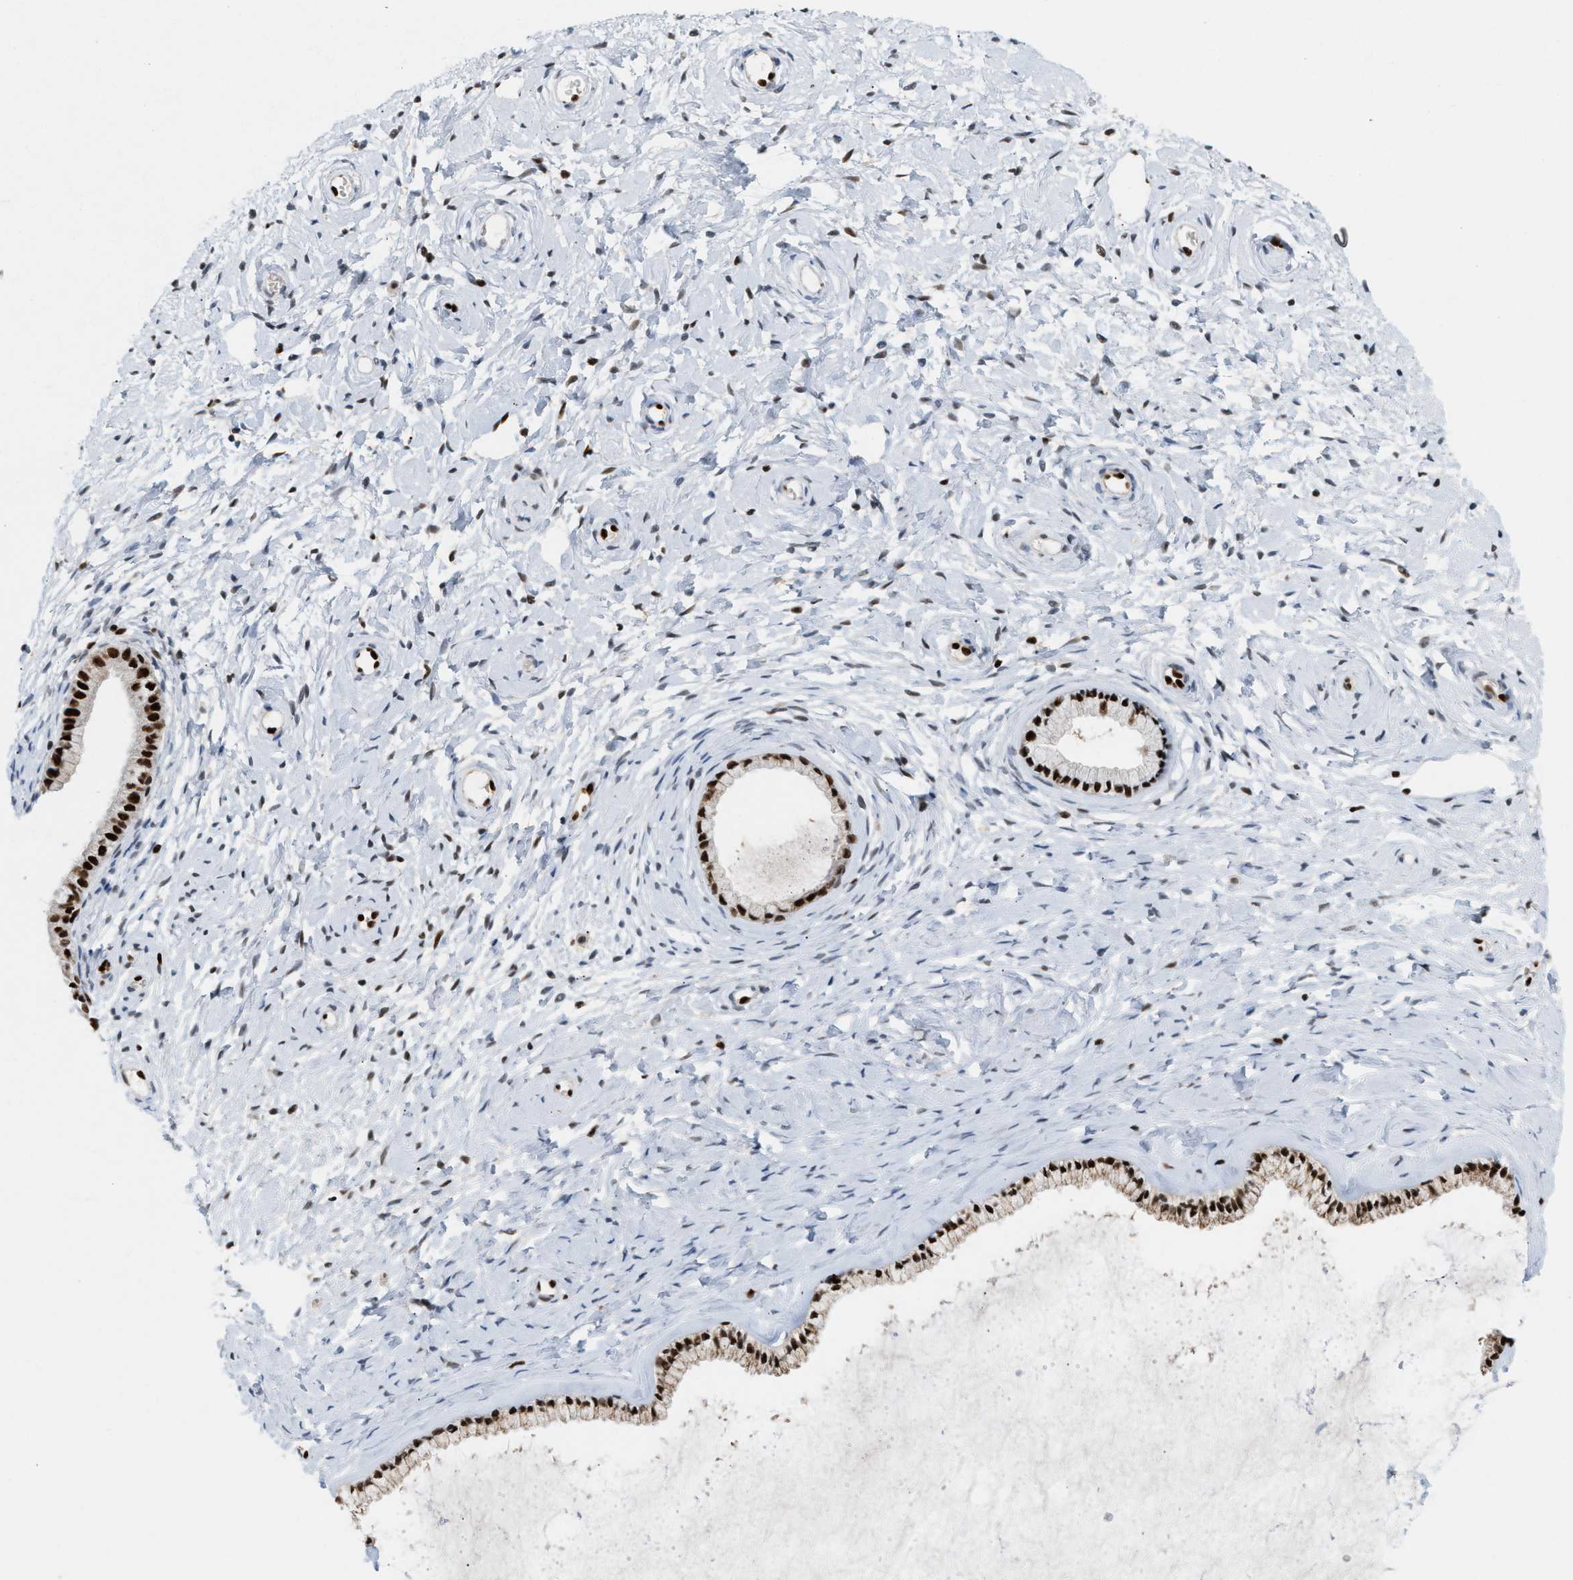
{"staining": {"intensity": "strong", "quantity": ">75%", "location": "nuclear"}, "tissue": "cervix", "cell_type": "Glandular cells", "image_type": "normal", "snomed": [{"axis": "morphology", "description": "Normal tissue, NOS"}, {"axis": "topography", "description": "Cervix"}], "caption": "A histopathology image of human cervix stained for a protein exhibits strong nuclear brown staining in glandular cells.", "gene": "C17orf49", "patient": {"sex": "female", "age": 72}}